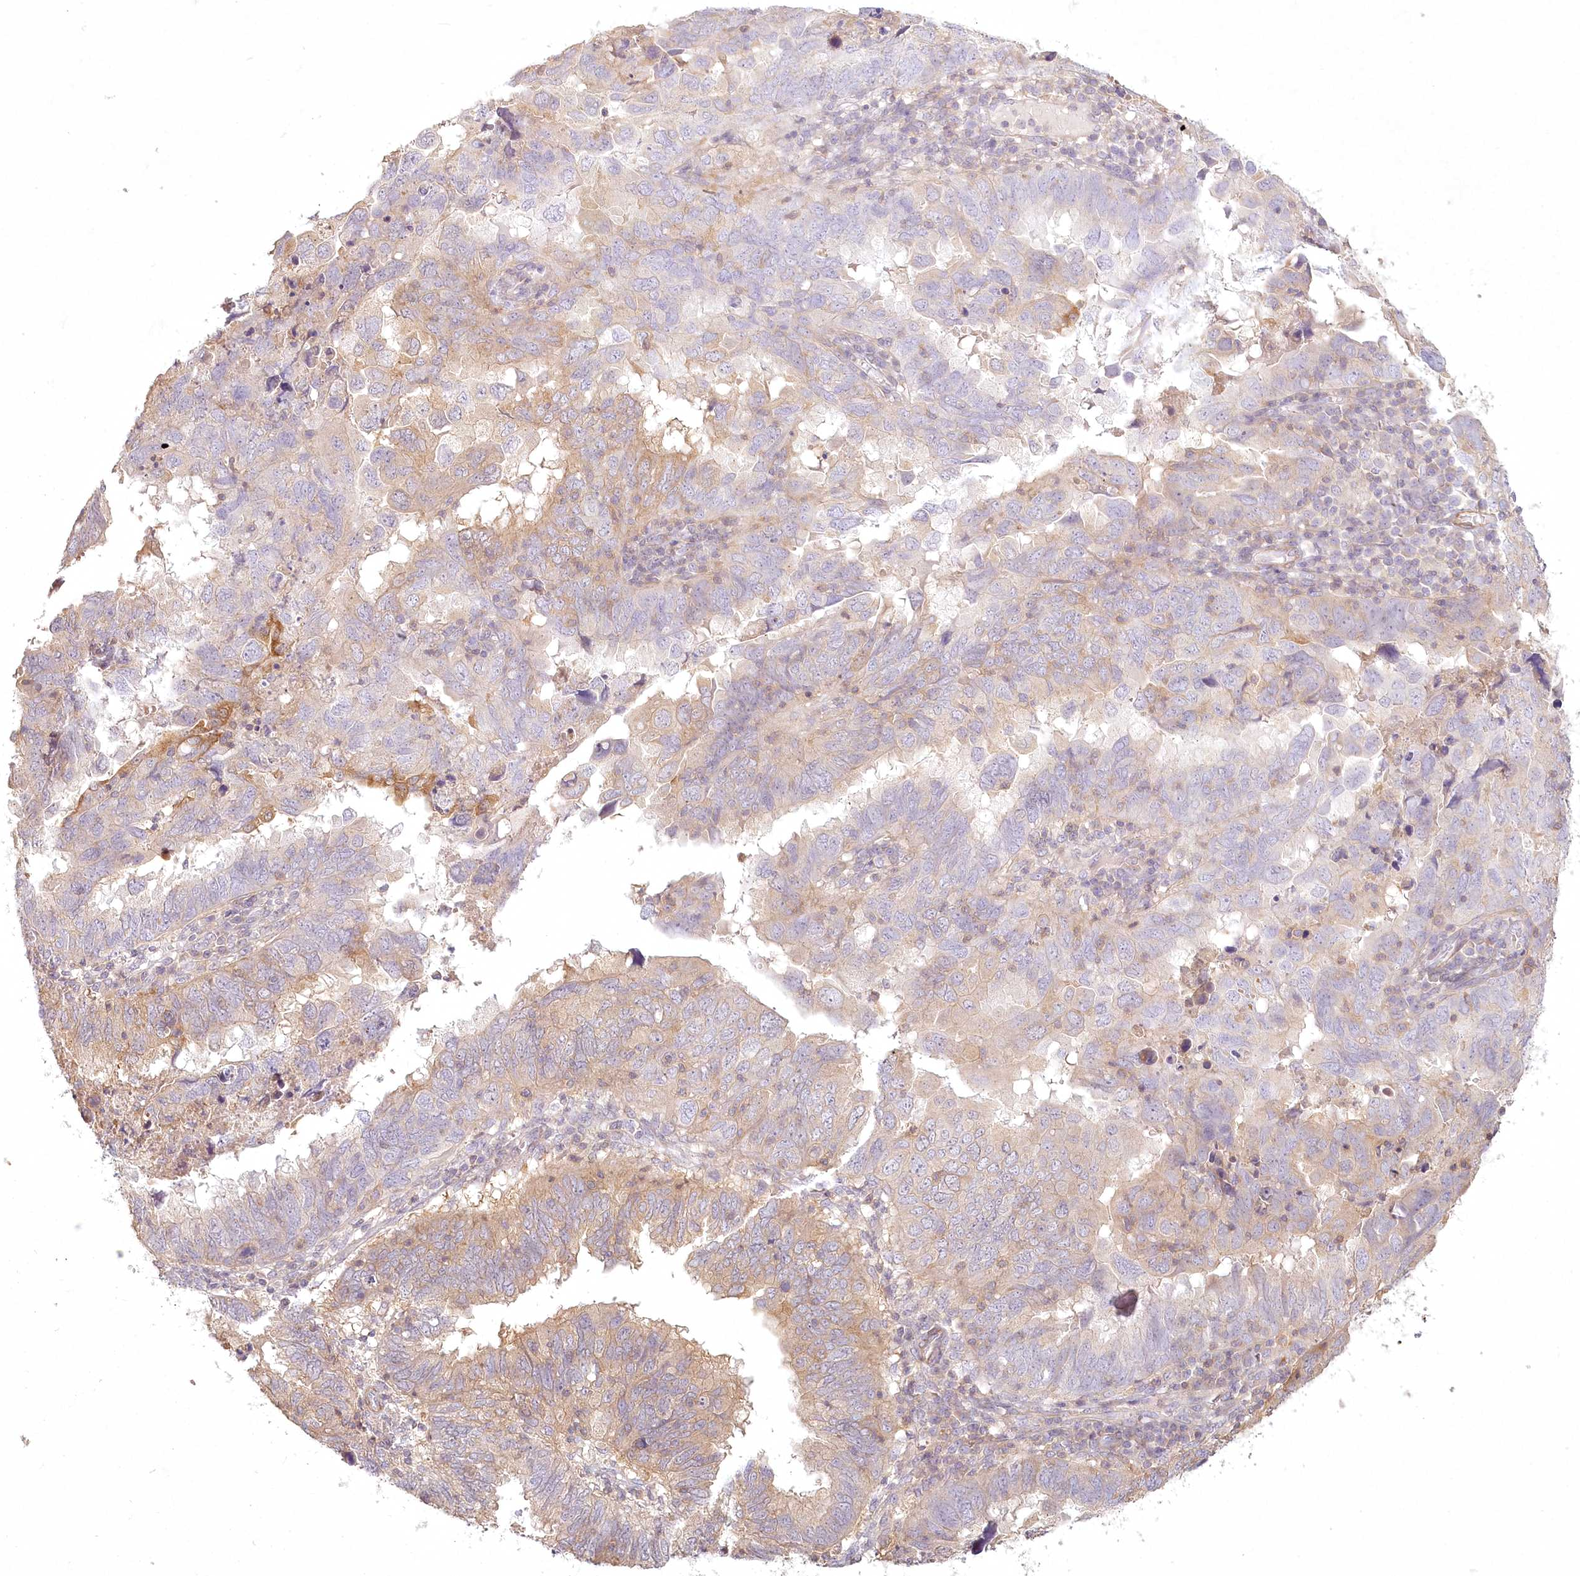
{"staining": {"intensity": "weak", "quantity": "25%-75%", "location": "cytoplasmic/membranous"}, "tissue": "endometrial cancer", "cell_type": "Tumor cells", "image_type": "cancer", "snomed": [{"axis": "morphology", "description": "Adenocarcinoma, NOS"}, {"axis": "topography", "description": "Uterus"}], "caption": "The micrograph reveals immunohistochemical staining of endometrial cancer. There is weak cytoplasmic/membranous staining is identified in approximately 25%-75% of tumor cells.", "gene": "INPP4B", "patient": {"sex": "female", "age": 77}}